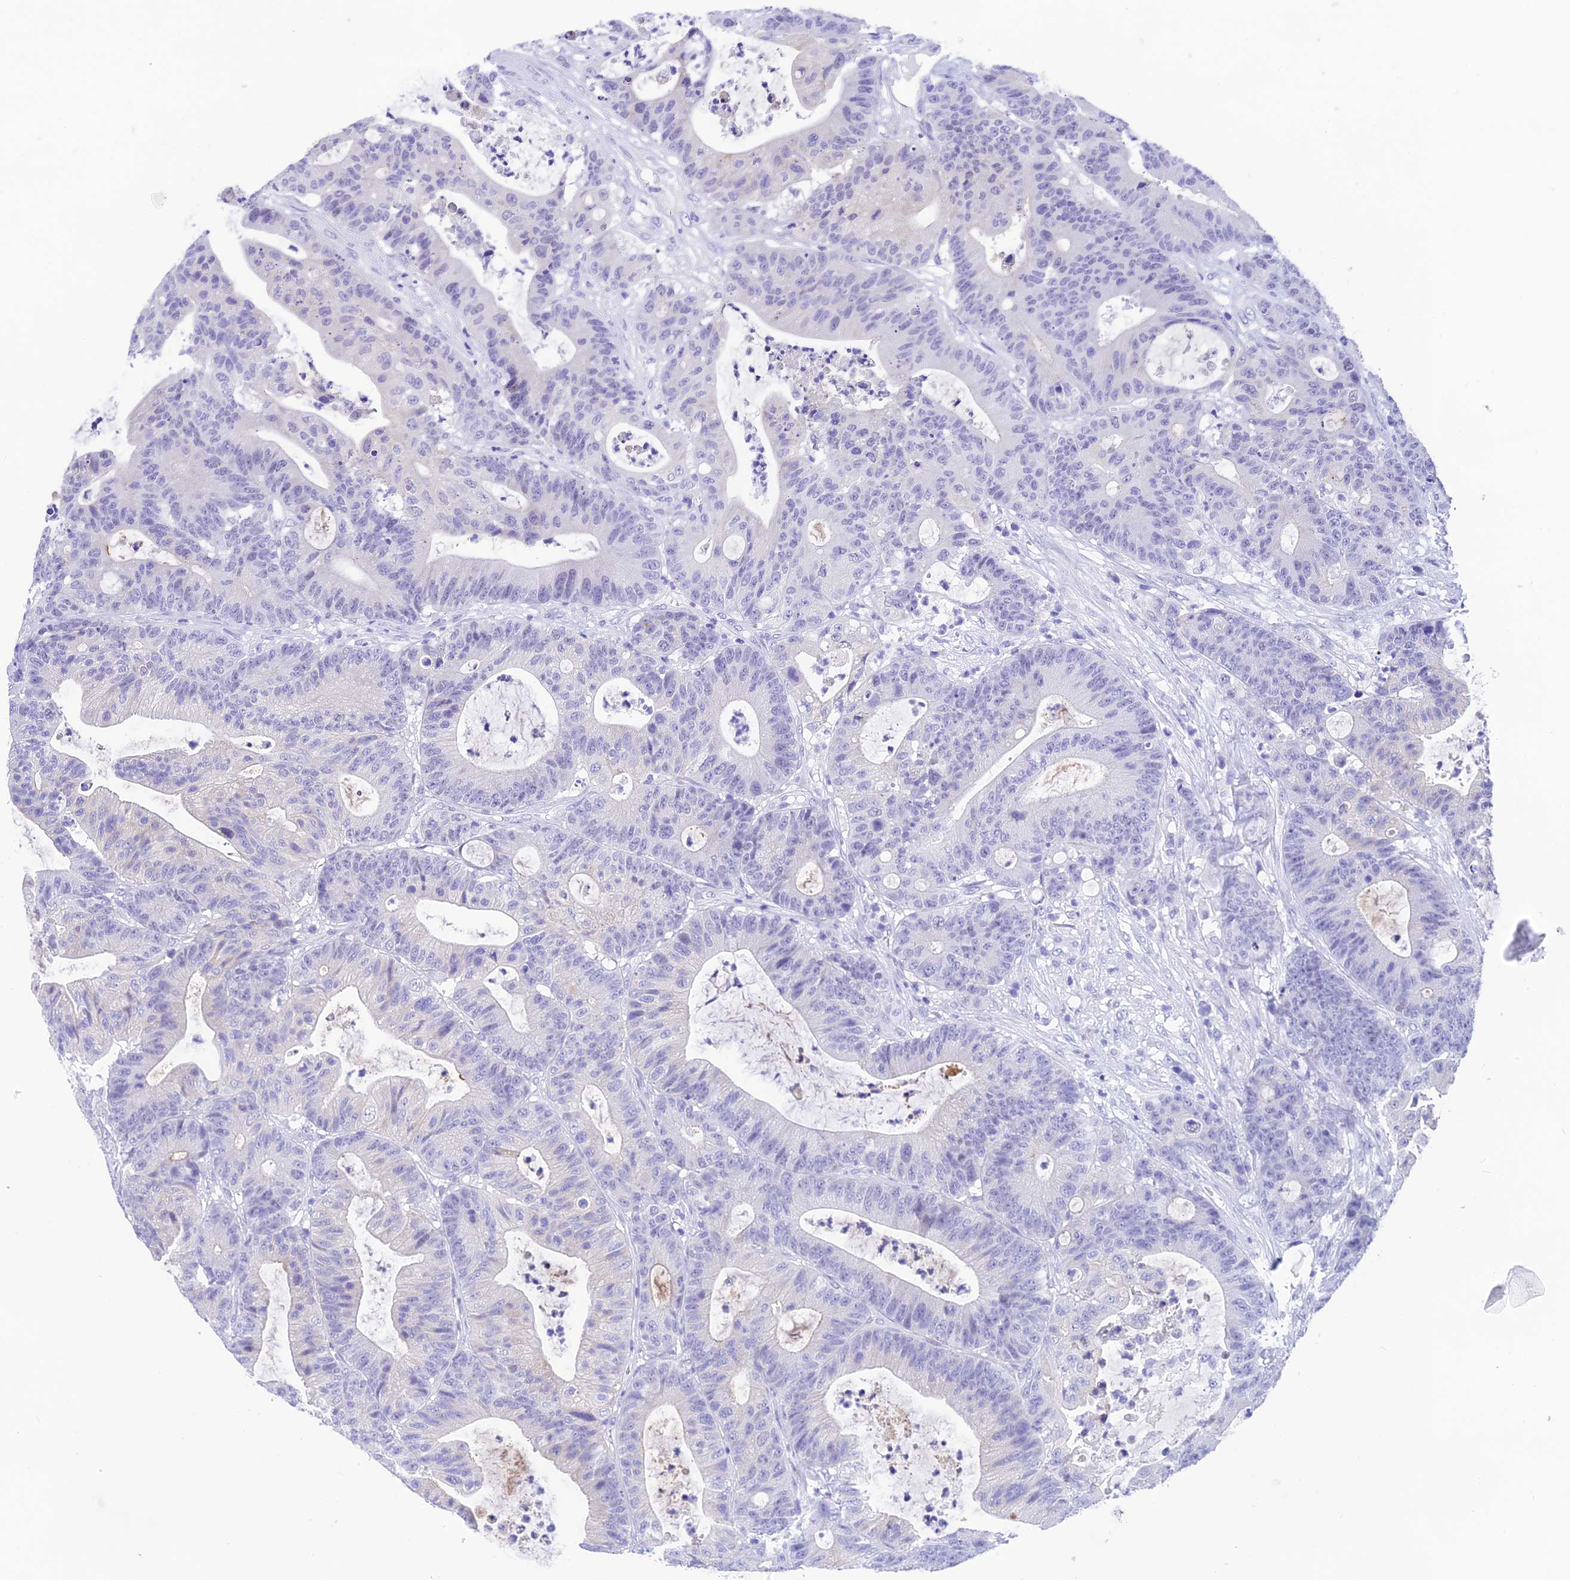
{"staining": {"intensity": "negative", "quantity": "none", "location": "none"}, "tissue": "colorectal cancer", "cell_type": "Tumor cells", "image_type": "cancer", "snomed": [{"axis": "morphology", "description": "Adenocarcinoma, NOS"}, {"axis": "topography", "description": "Colon"}], "caption": "Histopathology image shows no significant protein expression in tumor cells of colorectal cancer (adenocarcinoma).", "gene": "KDELR3", "patient": {"sex": "female", "age": 84}}